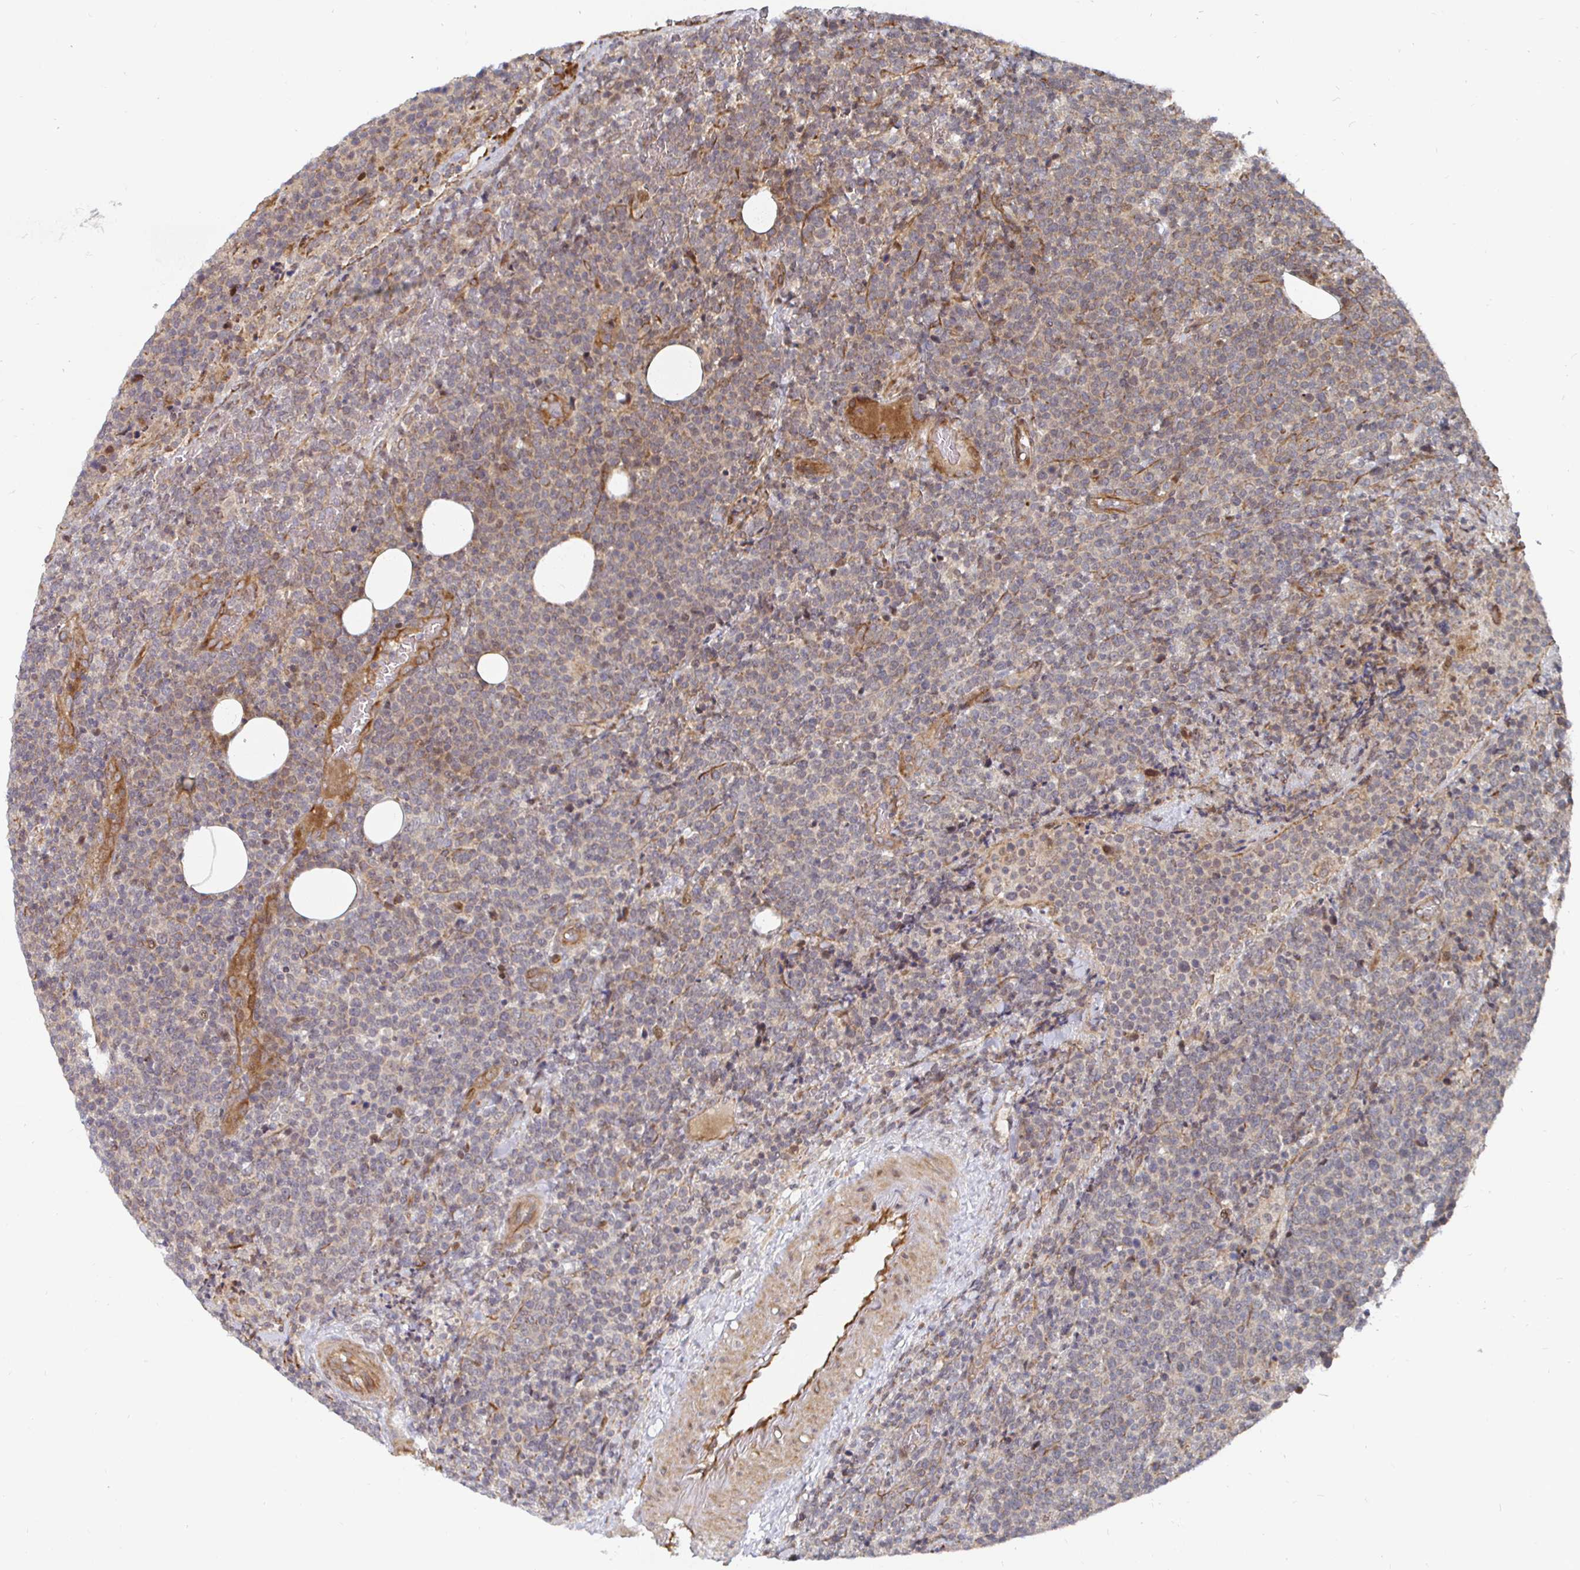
{"staining": {"intensity": "weak", "quantity": "<25%", "location": "cytoplasmic/membranous"}, "tissue": "lymphoma", "cell_type": "Tumor cells", "image_type": "cancer", "snomed": [{"axis": "morphology", "description": "Malignant lymphoma, non-Hodgkin's type, High grade"}, {"axis": "topography", "description": "Lymph node"}], "caption": "An image of lymphoma stained for a protein reveals no brown staining in tumor cells. (DAB (3,3'-diaminobenzidine) IHC with hematoxylin counter stain).", "gene": "TBKBP1", "patient": {"sex": "male", "age": 61}}